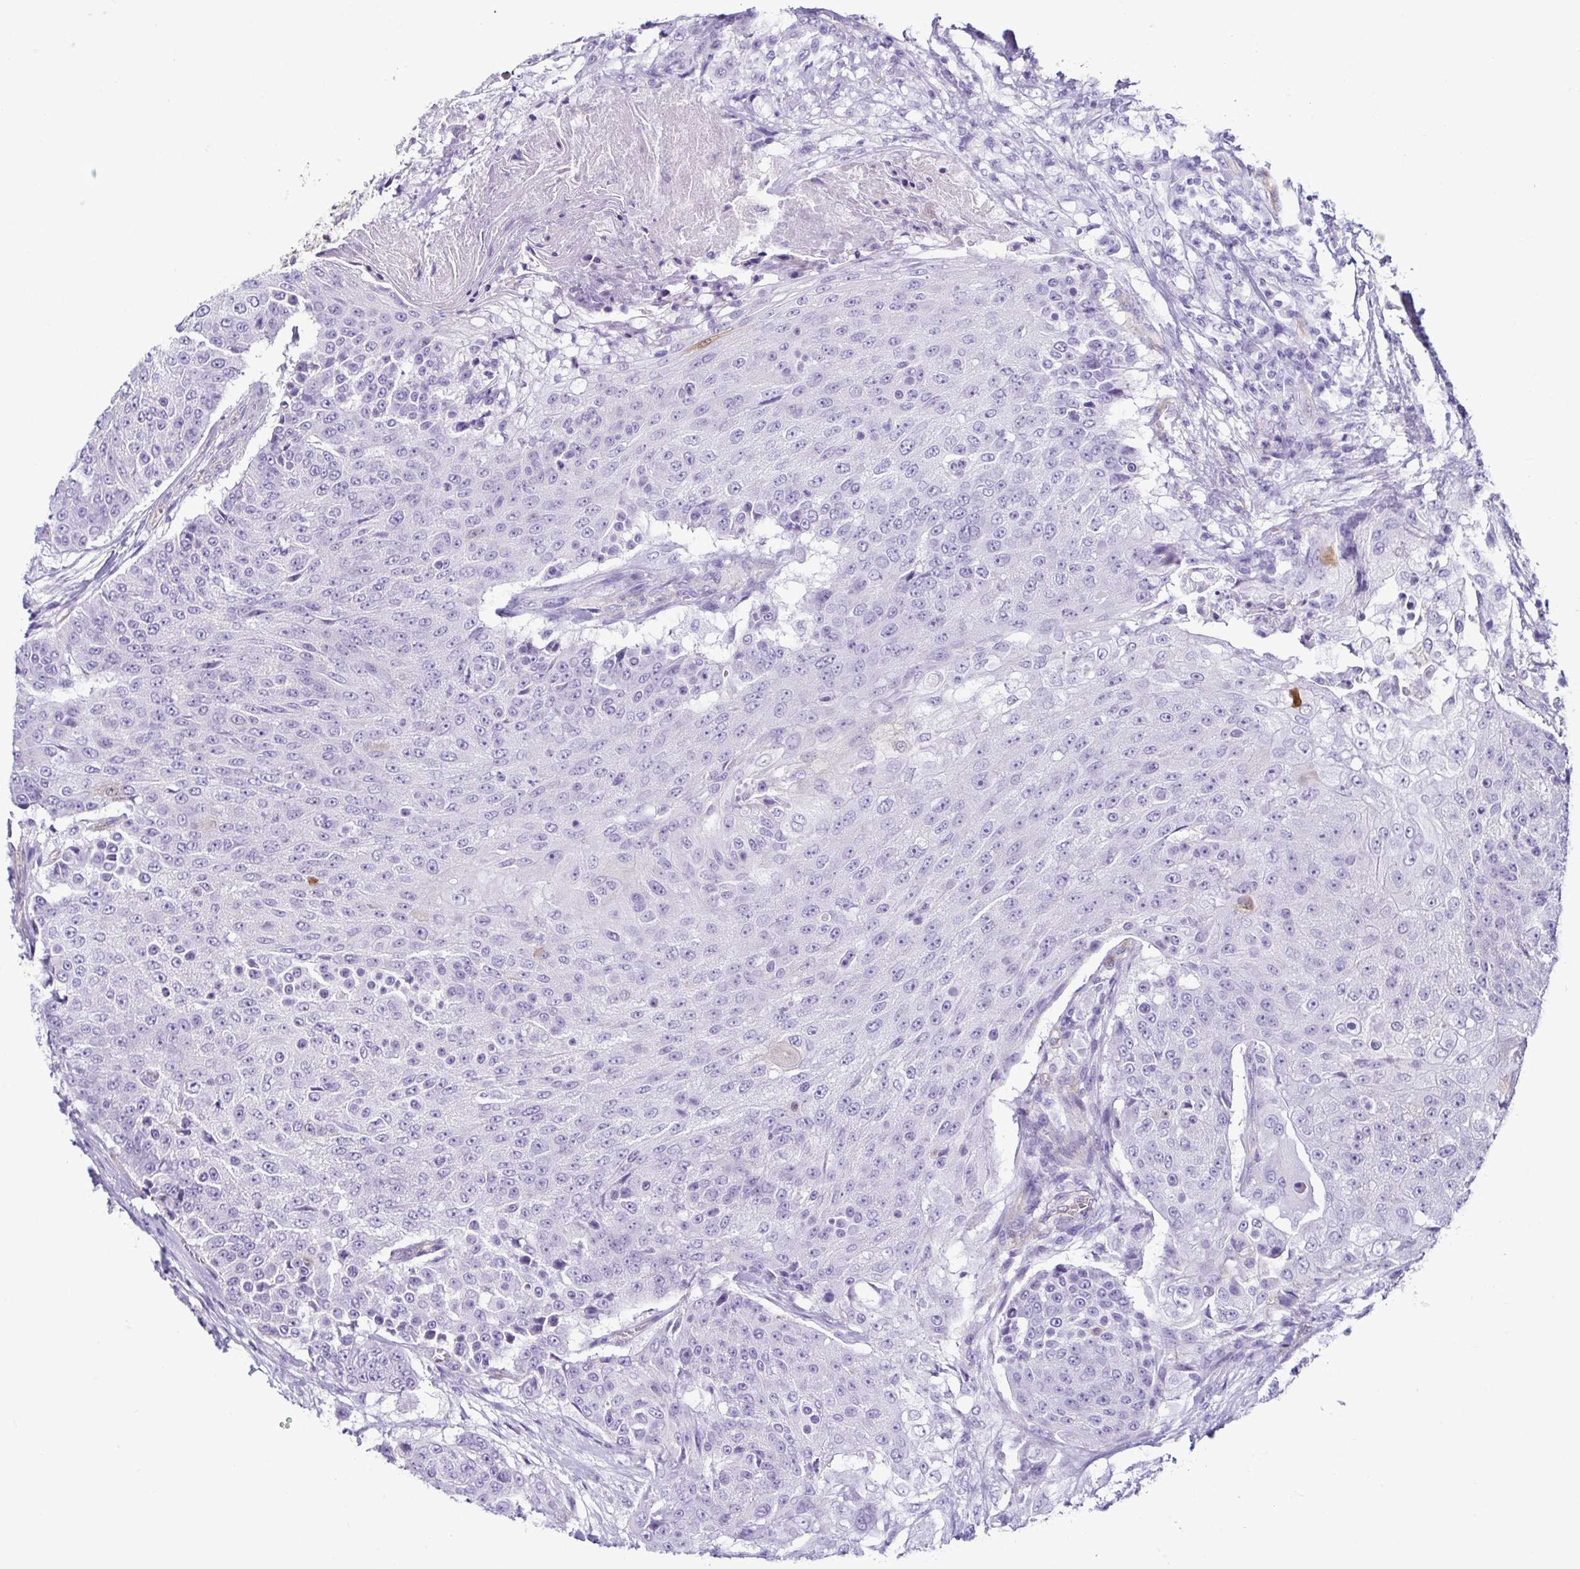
{"staining": {"intensity": "negative", "quantity": "none", "location": "none"}, "tissue": "urothelial cancer", "cell_type": "Tumor cells", "image_type": "cancer", "snomed": [{"axis": "morphology", "description": "Urothelial carcinoma, High grade"}, {"axis": "topography", "description": "Urinary bladder"}], "caption": "Immunohistochemistry photomicrograph of human urothelial cancer stained for a protein (brown), which shows no positivity in tumor cells.", "gene": "CASP14", "patient": {"sex": "female", "age": 63}}